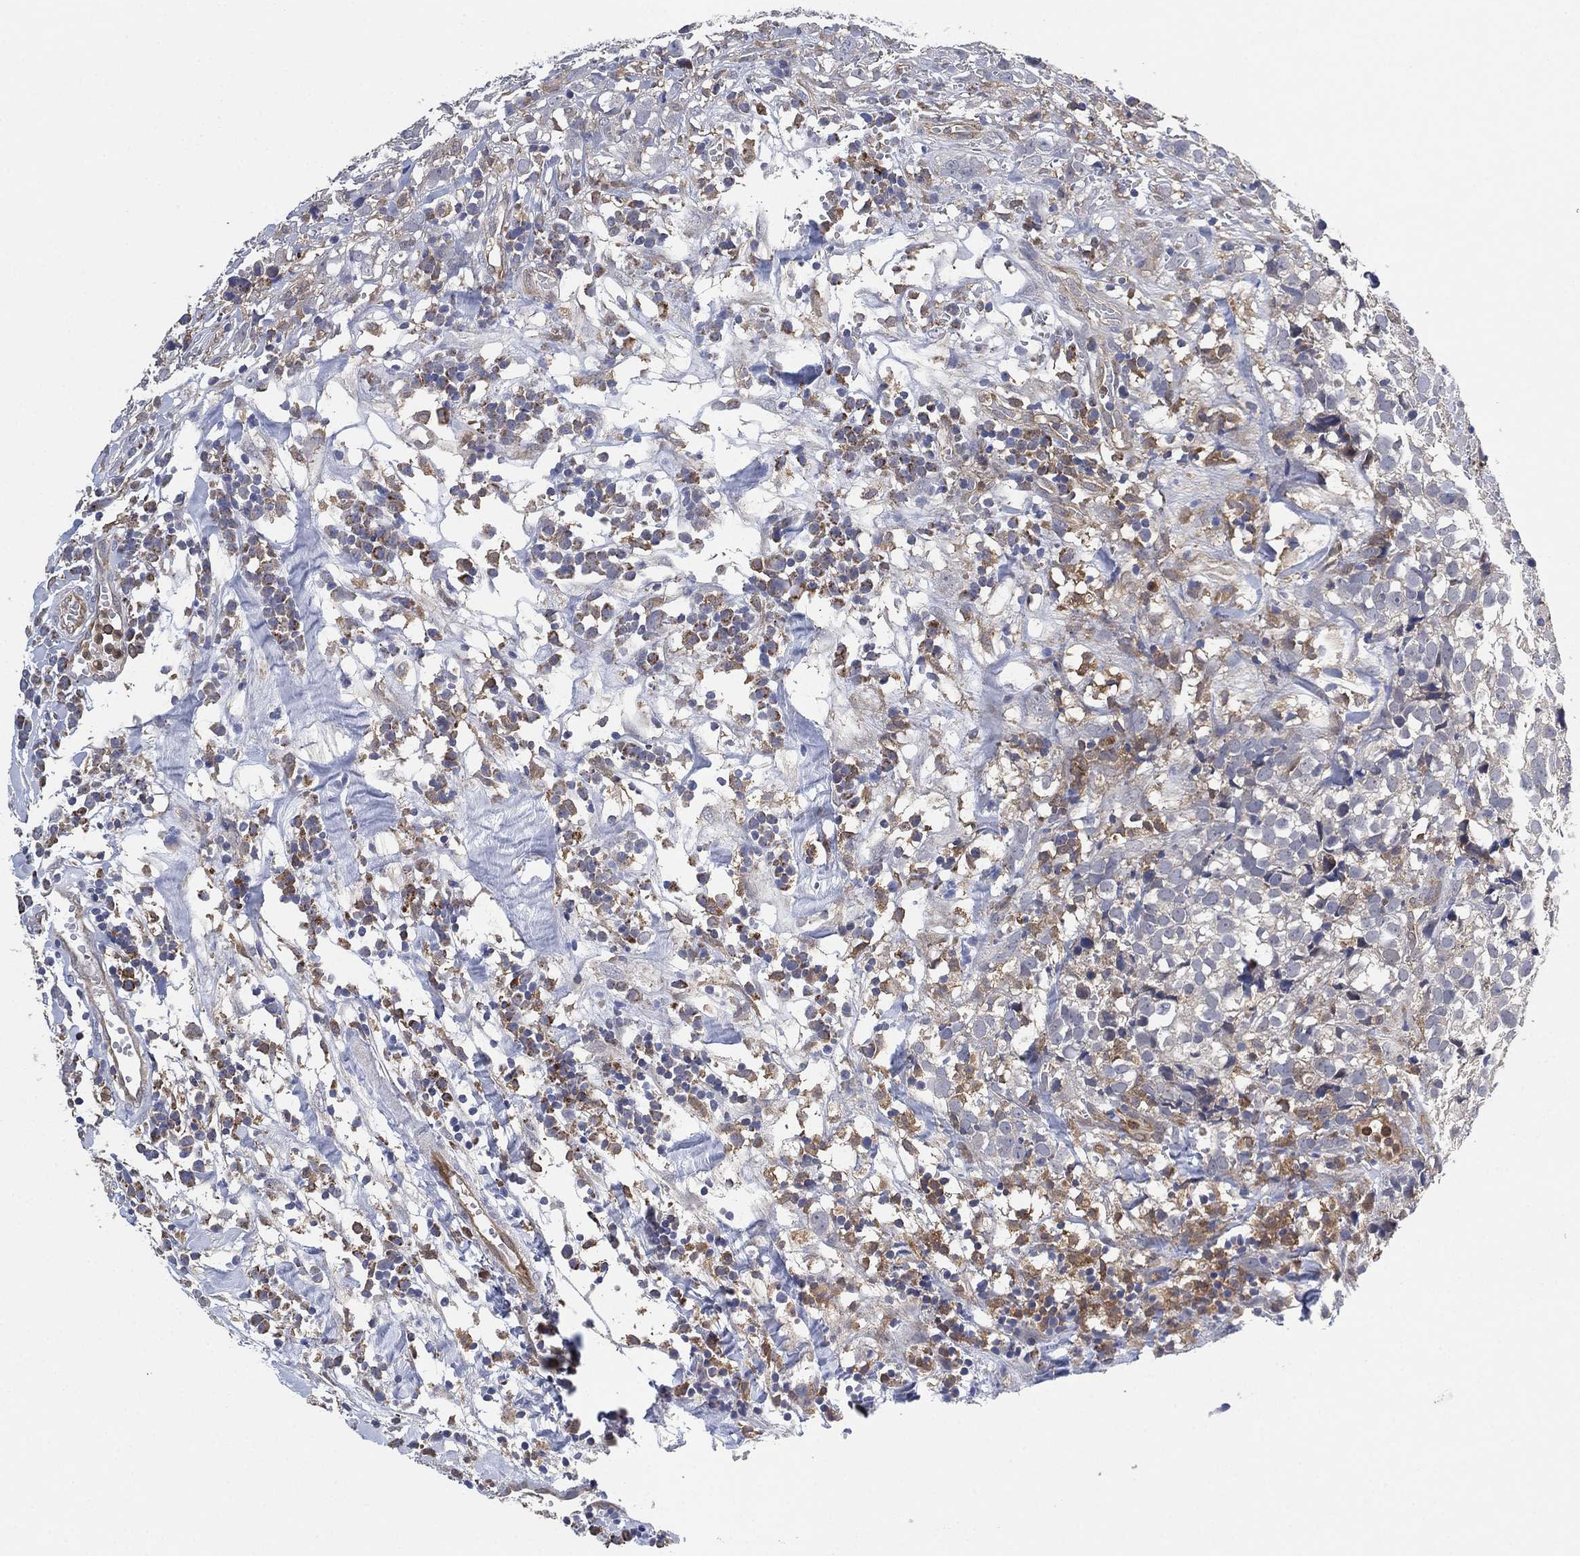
{"staining": {"intensity": "negative", "quantity": "none", "location": "none"}, "tissue": "breast cancer", "cell_type": "Tumor cells", "image_type": "cancer", "snomed": [{"axis": "morphology", "description": "Duct carcinoma"}, {"axis": "topography", "description": "Breast"}], "caption": "Tumor cells are negative for brown protein staining in breast intraductal carcinoma.", "gene": "FES", "patient": {"sex": "female", "age": 30}}